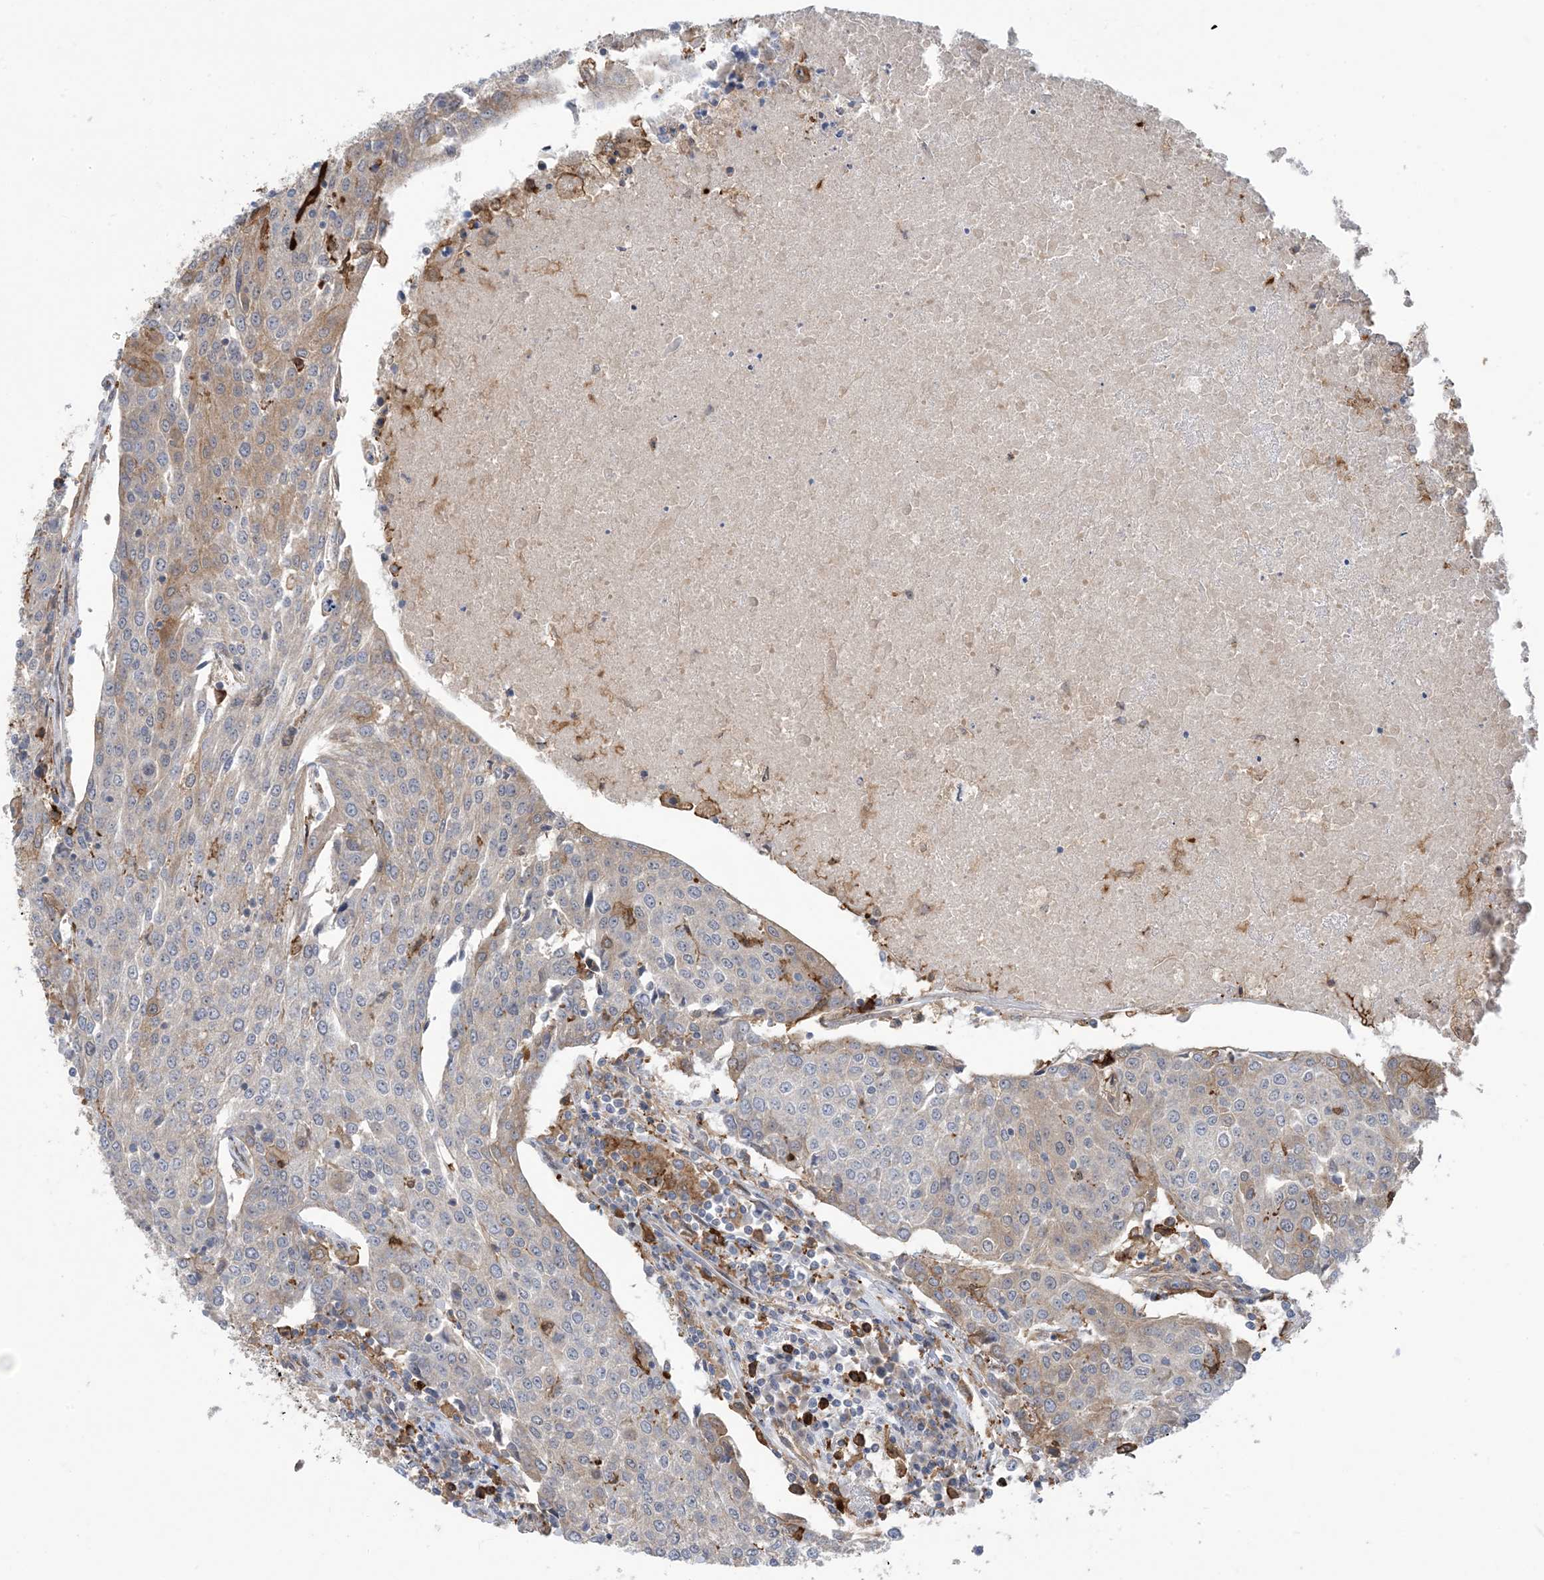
{"staining": {"intensity": "weak", "quantity": "<25%", "location": "cytoplasmic/membranous"}, "tissue": "urothelial cancer", "cell_type": "Tumor cells", "image_type": "cancer", "snomed": [{"axis": "morphology", "description": "Urothelial carcinoma, High grade"}, {"axis": "topography", "description": "Urinary bladder"}], "caption": "The photomicrograph exhibits no significant staining in tumor cells of high-grade urothelial carcinoma.", "gene": "HS1BP3", "patient": {"sex": "female", "age": 85}}